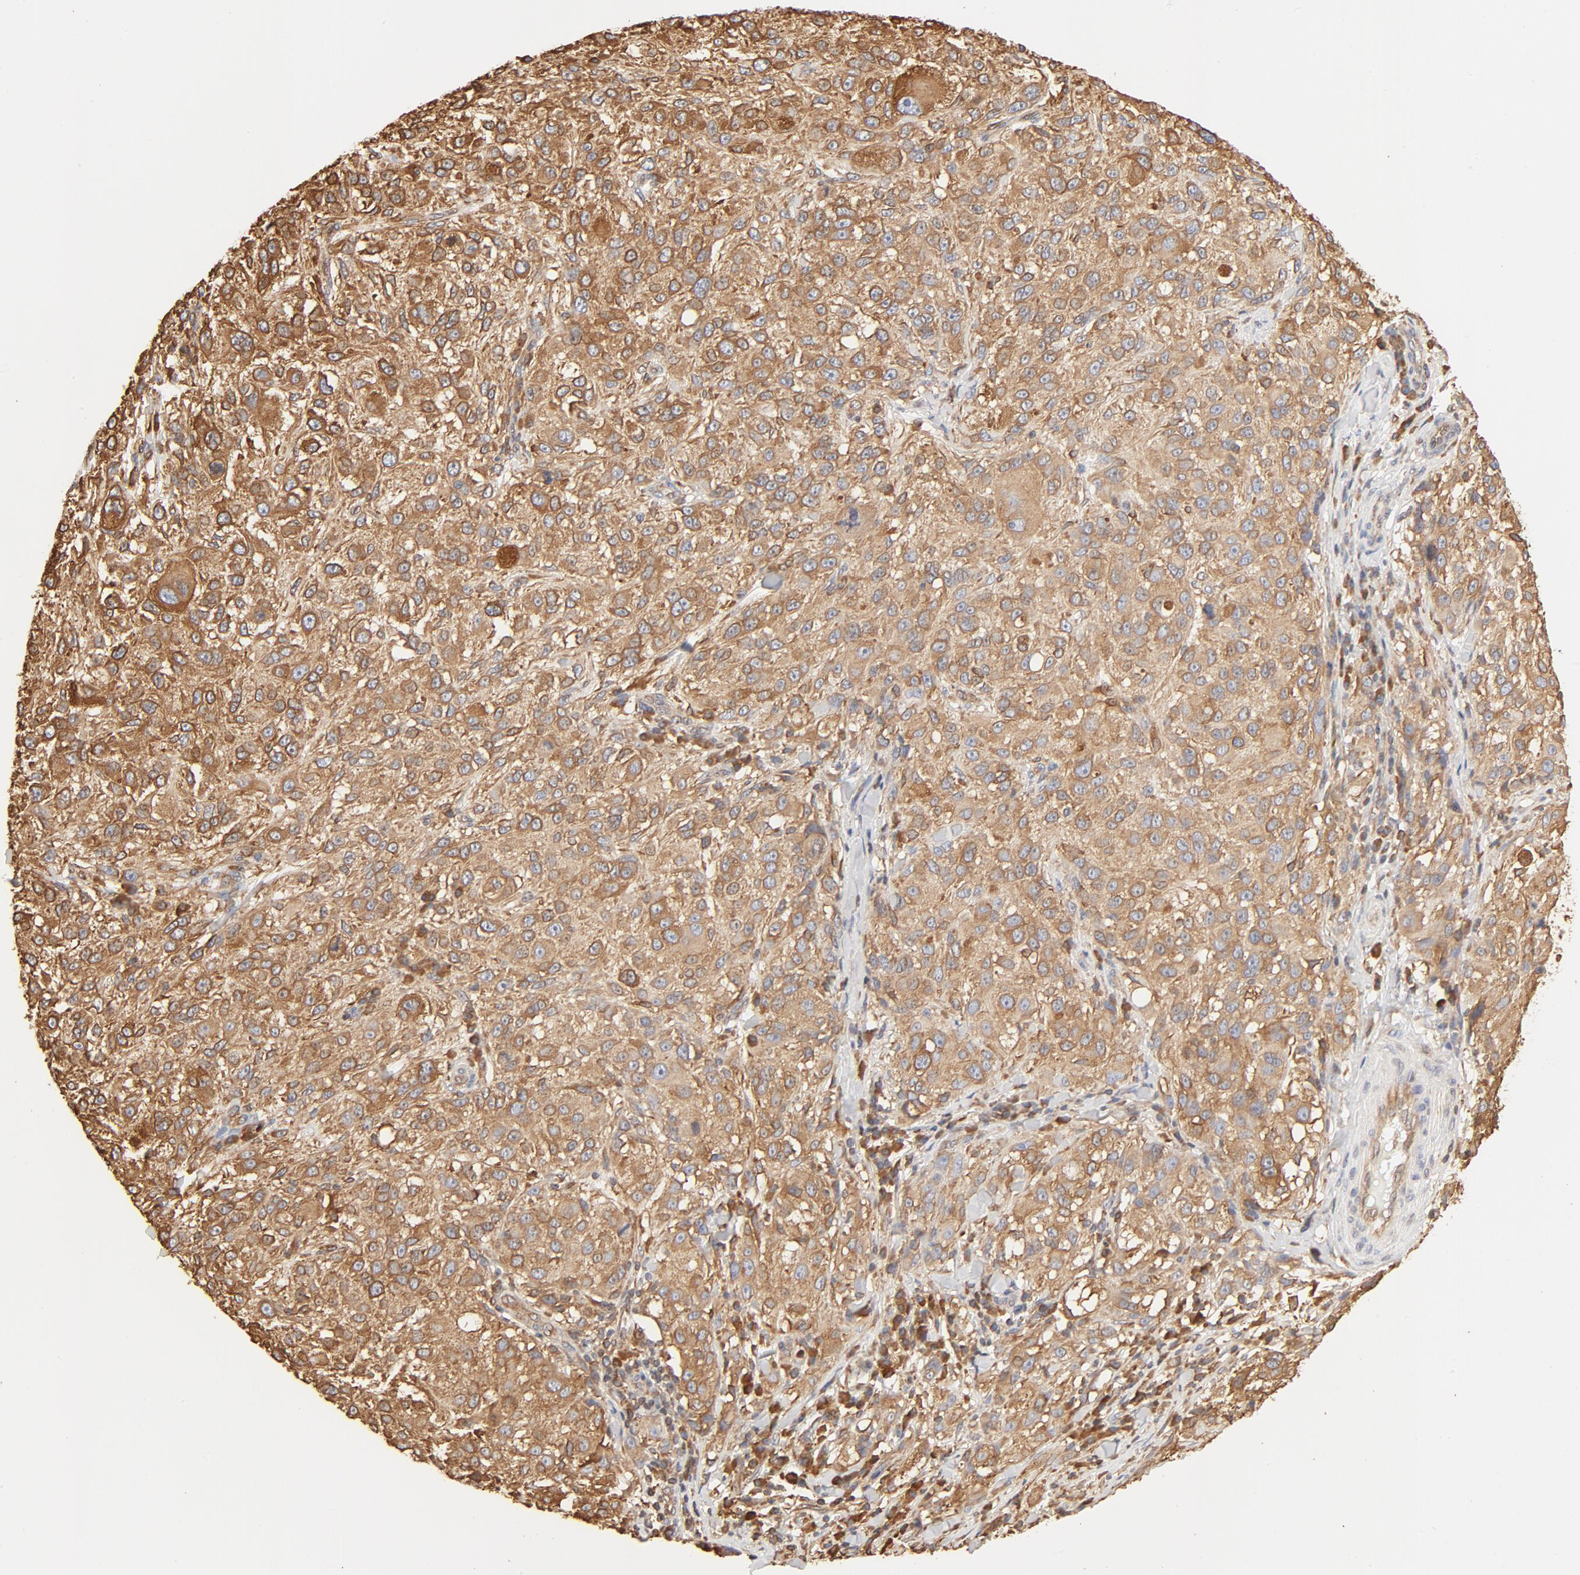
{"staining": {"intensity": "moderate", "quantity": ">75%", "location": "cytoplasmic/membranous"}, "tissue": "melanoma", "cell_type": "Tumor cells", "image_type": "cancer", "snomed": [{"axis": "morphology", "description": "Necrosis, NOS"}, {"axis": "morphology", "description": "Malignant melanoma, NOS"}, {"axis": "topography", "description": "Skin"}], "caption": "Immunohistochemical staining of human malignant melanoma shows medium levels of moderate cytoplasmic/membranous positivity in about >75% of tumor cells.", "gene": "BCAP31", "patient": {"sex": "female", "age": 87}}